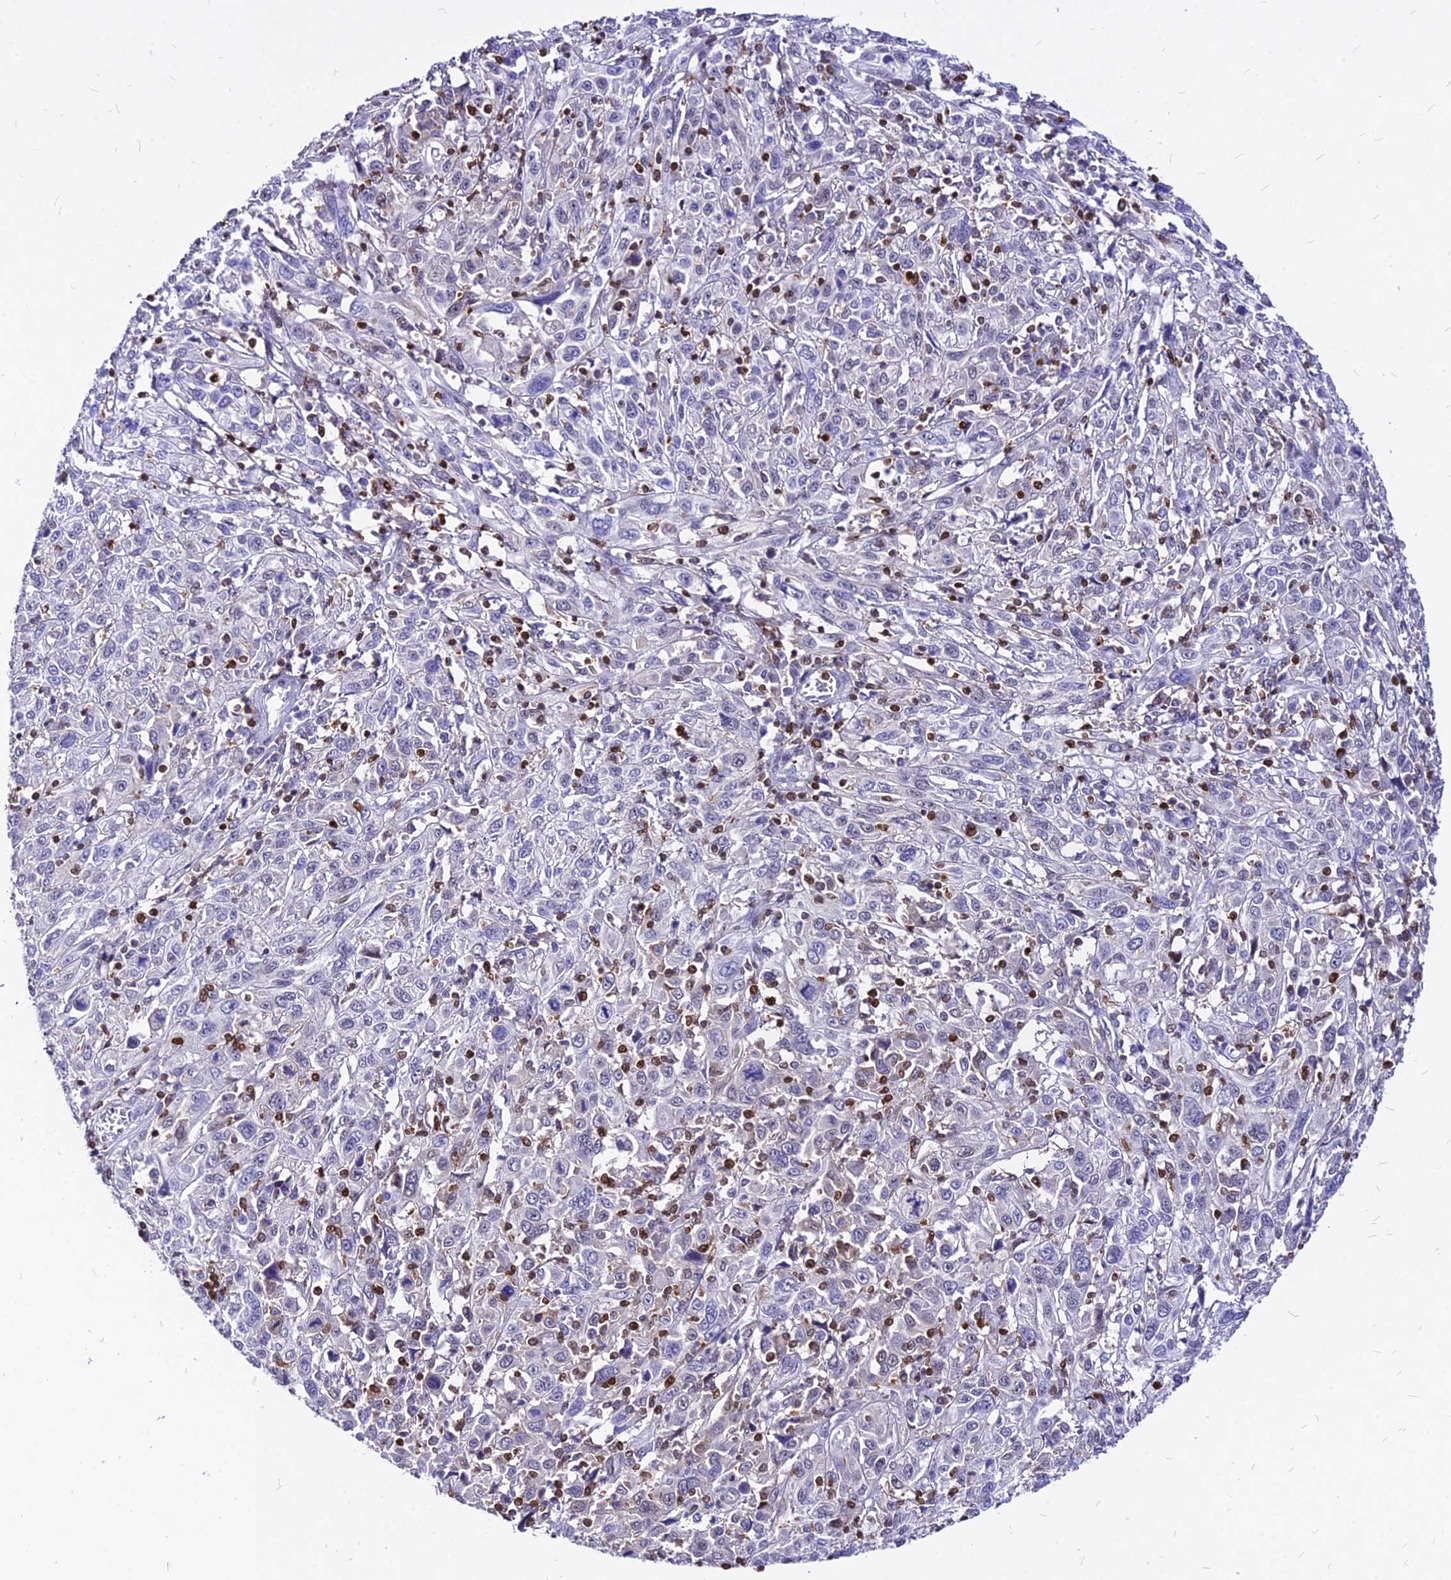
{"staining": {"intensity": "negative", "quantity": "none", "location": "none"}, "tissue": "cervical cancer", "cell_type": "Tumor cells", "image_type": "cancer", "snomed": [{"axis": "morphology", "description": "Squamous cell carcinoma, NOS"}, {"axis": "topography", "description": "Cervix"}], "caption": "A high-resolution image shows immunohistochemistry staining of squamous cell carcinoma (cervical), which shows no significant positivity in tumor cells.", "gene": "PAXX", "patient": {"sex": "female", "age": 46}}